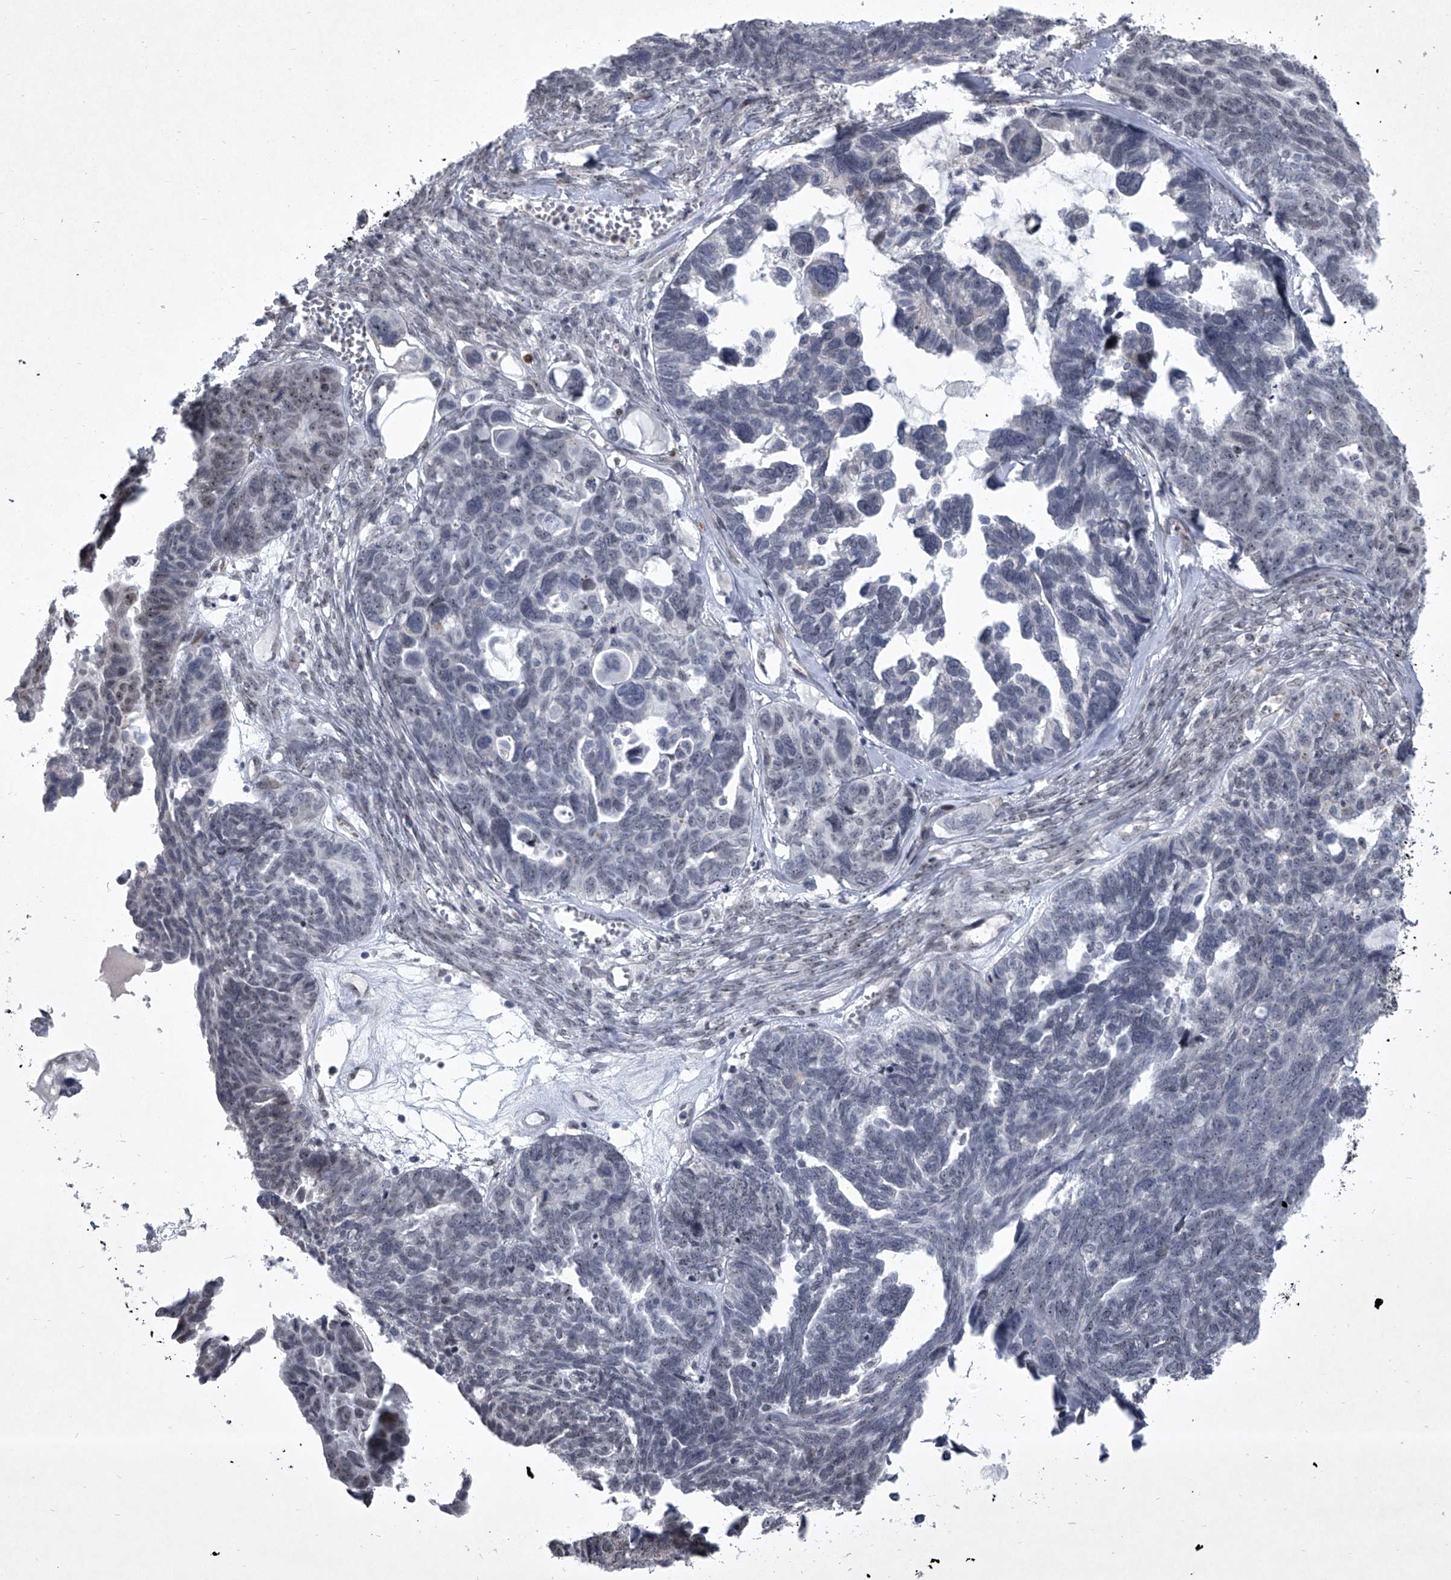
{"staining": {"intensity": "negative", "quantity": "none", "location": "none"}, "tissue": "ovarian cancer", "cell_type": "Tumor cells", "image_type": "cancer", "snomed": [{"axis": "morphology", "description": "Cystadenocarcinoma, serous, NOS"}, {"axis": "topography", "description": "Ovary"}], "caption": "Immunohistochemical staining of ovarian cancer shows no significant expression in tumor cells.", "gene": "MLLT1", "patient": {"sex": "female", "age": 79}}